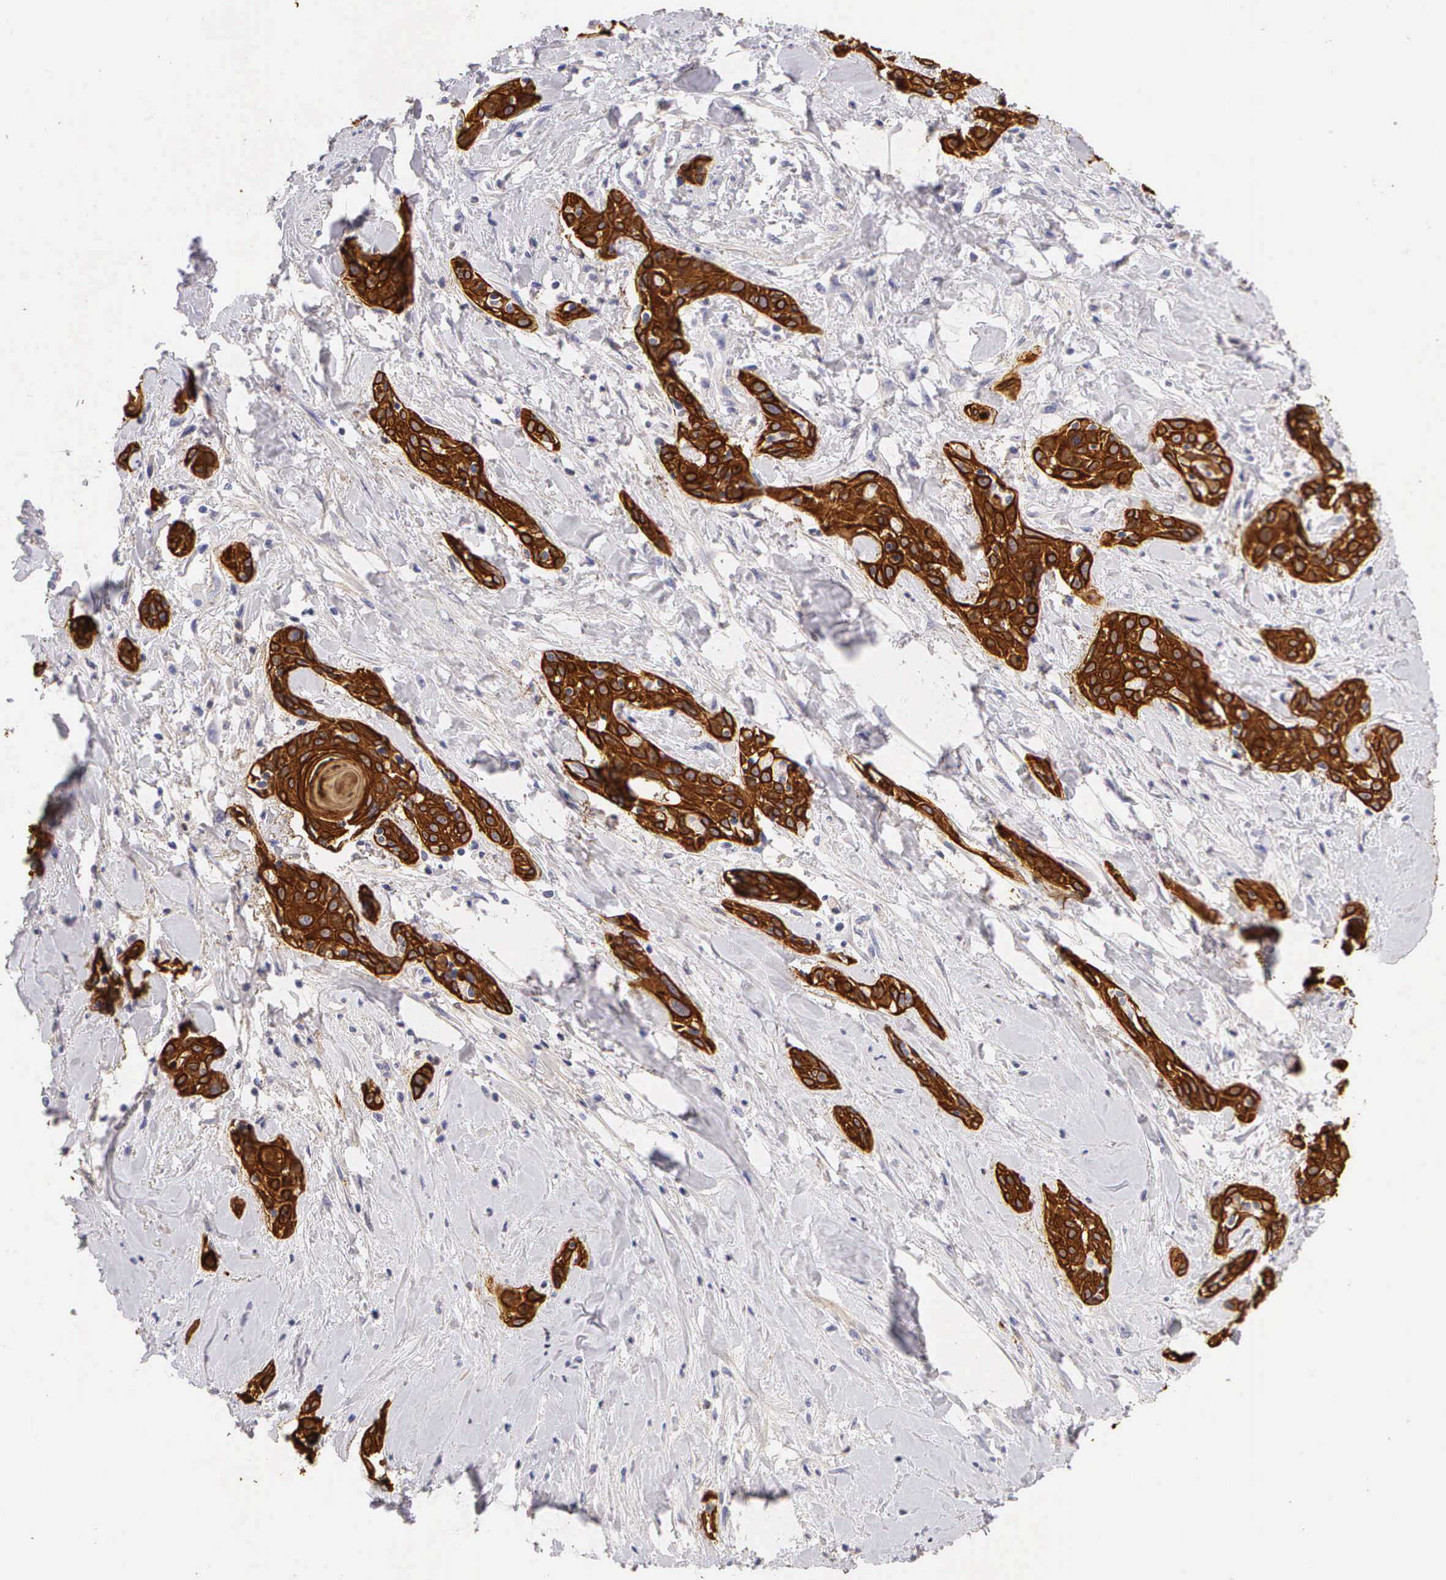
{"staining": {"intensity": "strong", "quantity": ">75%", "location": "cytoplasmic/membranous"}, "tissue": "skin cancer", "cell_type": "Tumor cells", "image_type": "cancer", "snomed": [{"axis": "morphology", "description": "Squamous cell carcinoma, NOS"}, {"axis": "topography", "description": "Skin"}, {"axis": "topography", "description": "Anal"}], "caption": "Squamous cell carcinoma (skin) stained with a protein marker demonstrates strong staining in tumor cells.", "gene": "KRT17", "patient": {"sex": "male", "age": 64}}